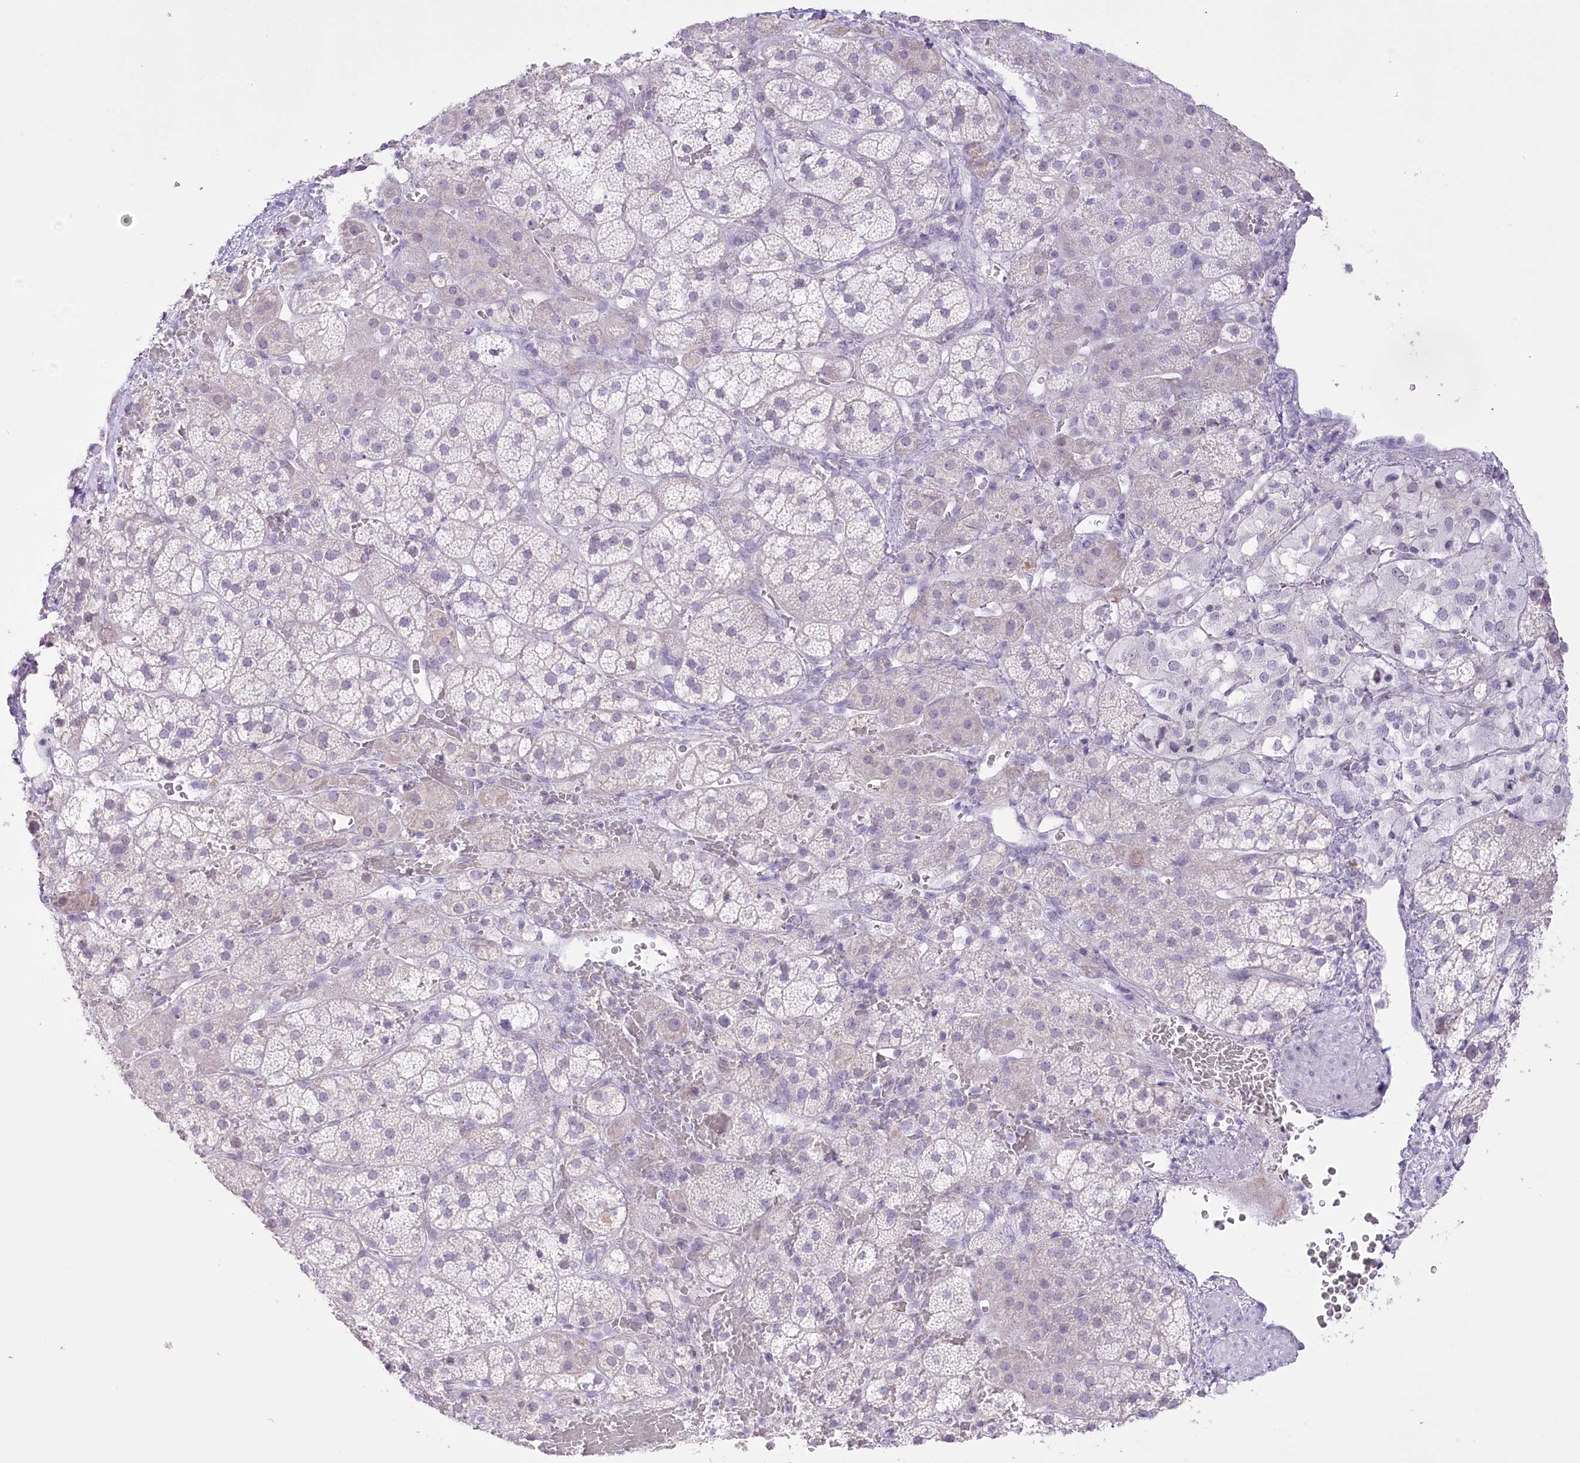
{"staining": {"intensity": "negative", "quantity": "none", "location": "none"}, "tissue": "adrenal gland", "cell_type": "Glandular cells", "image_type": "normal", "snomed": [{"axis": "morphology", "description": "Normal tissue, NOS"}, {"axis": "topography", "description": "Adrenal gland"}], "caption": "IHC of benign adrenal gland exhibits no expression in glandular cells. (DAB immunohistochemistry visualized using brightfield microscopy, high magnification).", "gene": "SLC39A10", "patient": {"sex": "female", "age": 44}}